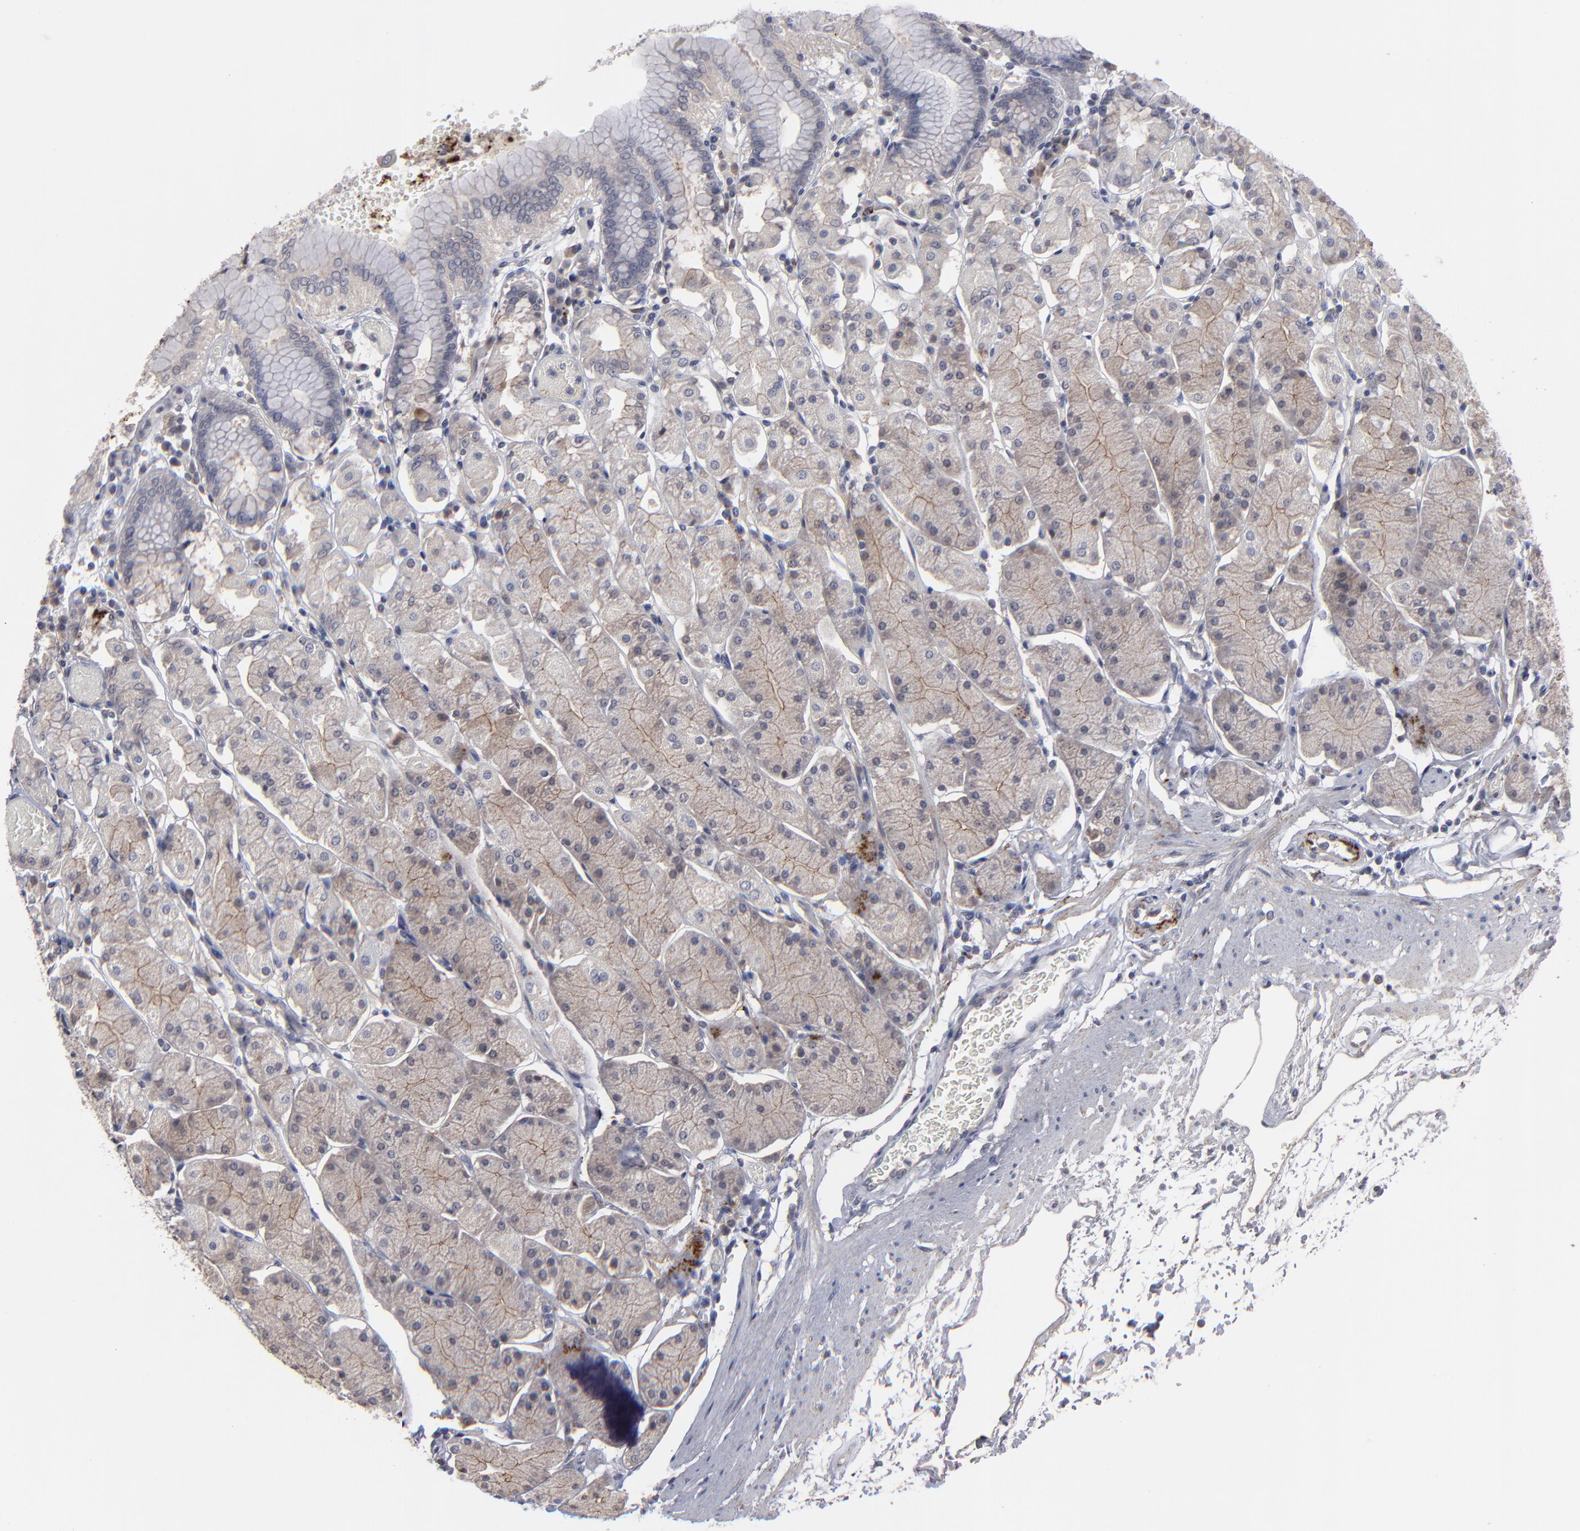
{"staining": {"intensity": "weak", "quantity": "<25%", "location": "cytoplasmic/membranous"}, "tissue": "stomach", "cell_type": "Glandular cells", "image_type": "normal", "snomed": [{"axis": "morphology", "description": "Normal tissue, NOS"}, {"axis": "topography", "description": "Stomach, upper"}, {"axis": "topography", "description": "Stomach"}], "caption": "Normal stomach was stained to show a protein in brown. There is no significant positivity in glandular cells.", "gene": "GPM6B", "patient": {"sex": "male", "age": 76}}